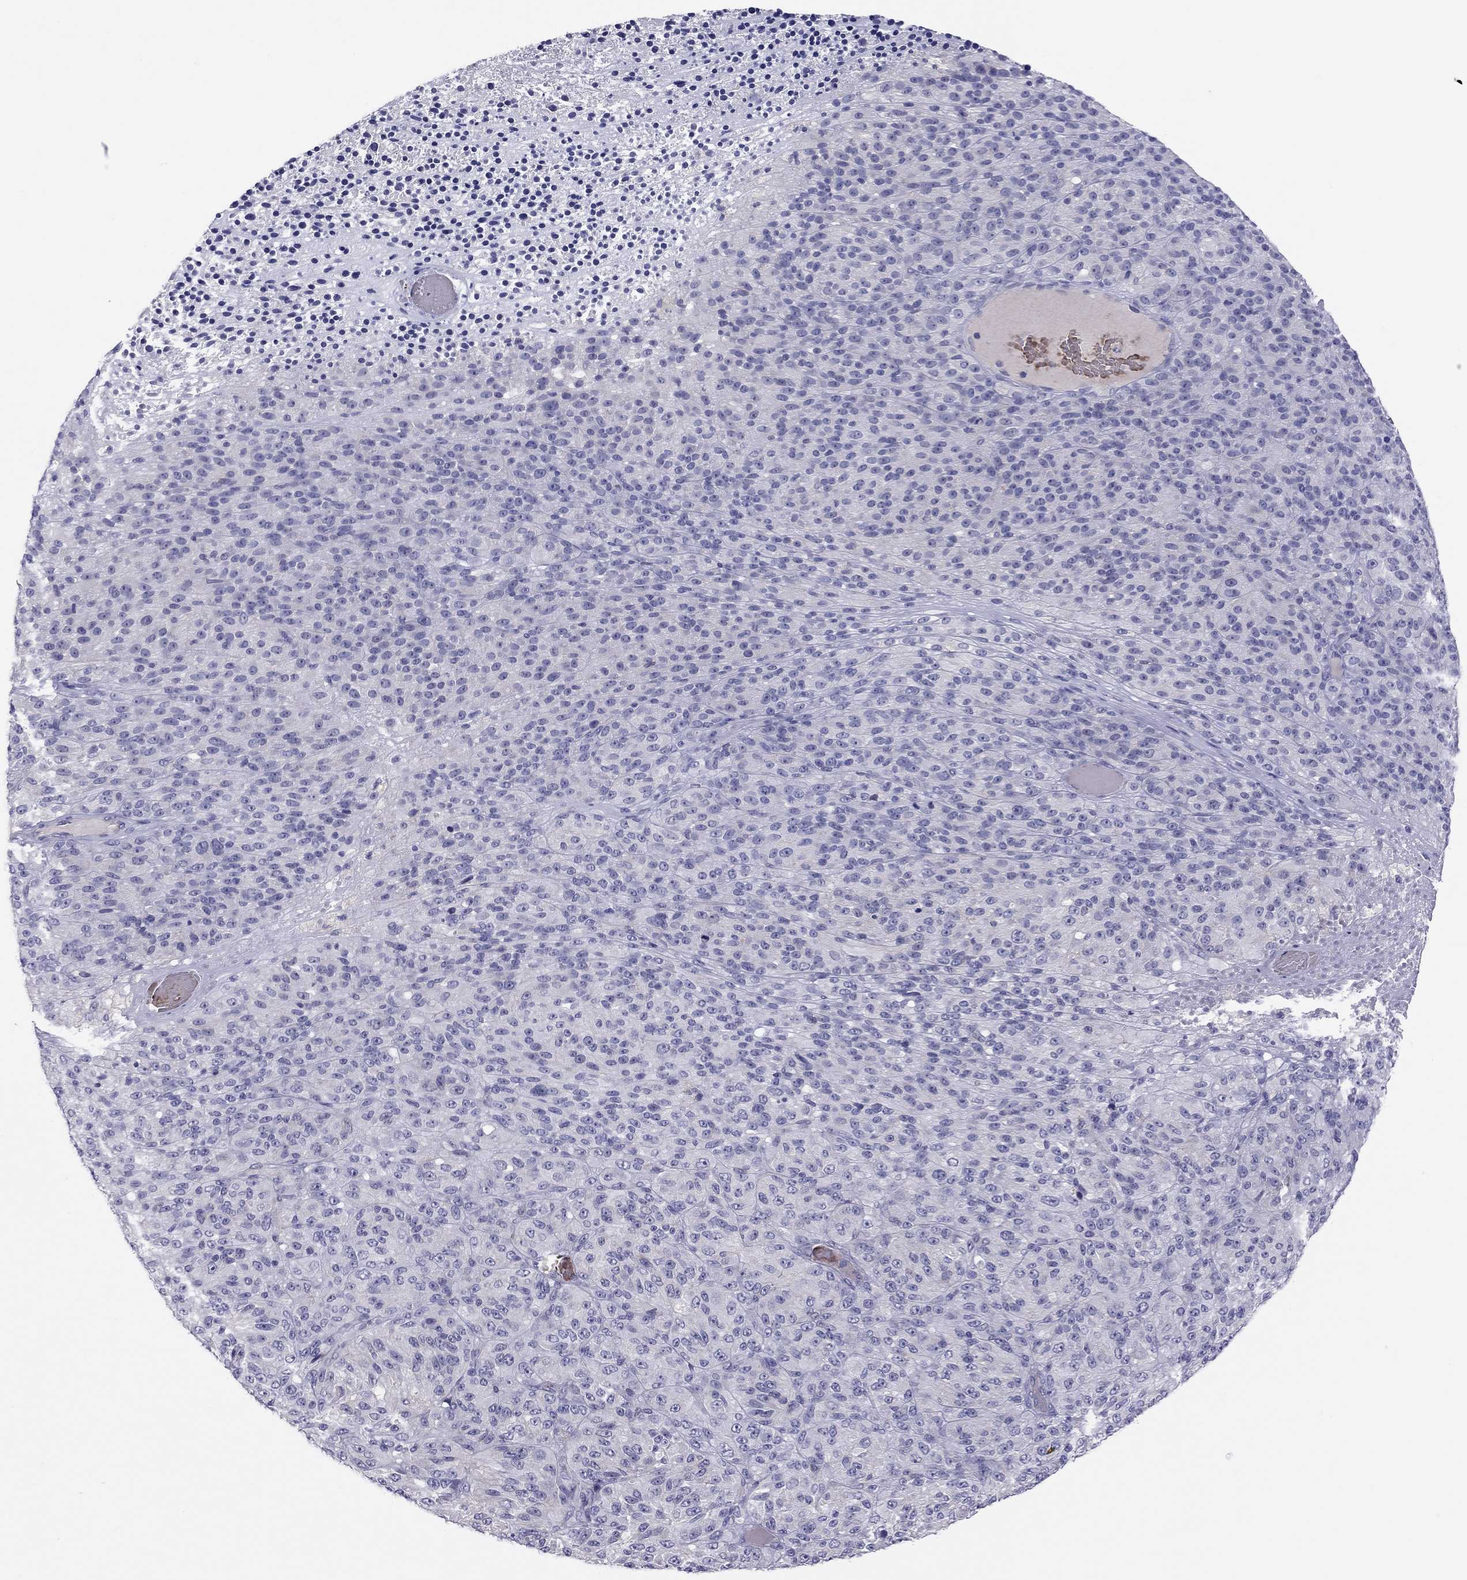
{"staining": {"intensity": "negative", "quantity": "none", "location": "none"}, "tissue": "melanoma", "cell_type": "Tumor cells", "image_type": "cancer", "snomed": [{"axis": "morphology", "description": "Malignant melanoma, Metastatic site"}, {"axis": "topography", "description": "Brain"}], "caption": "Immunohistochemical staining of human malignant melanoma (metastatic site) shows no significant positivity in tumor cells.", "gene": "FRMD1", "patient": {"sex": "female", "age": 56}}